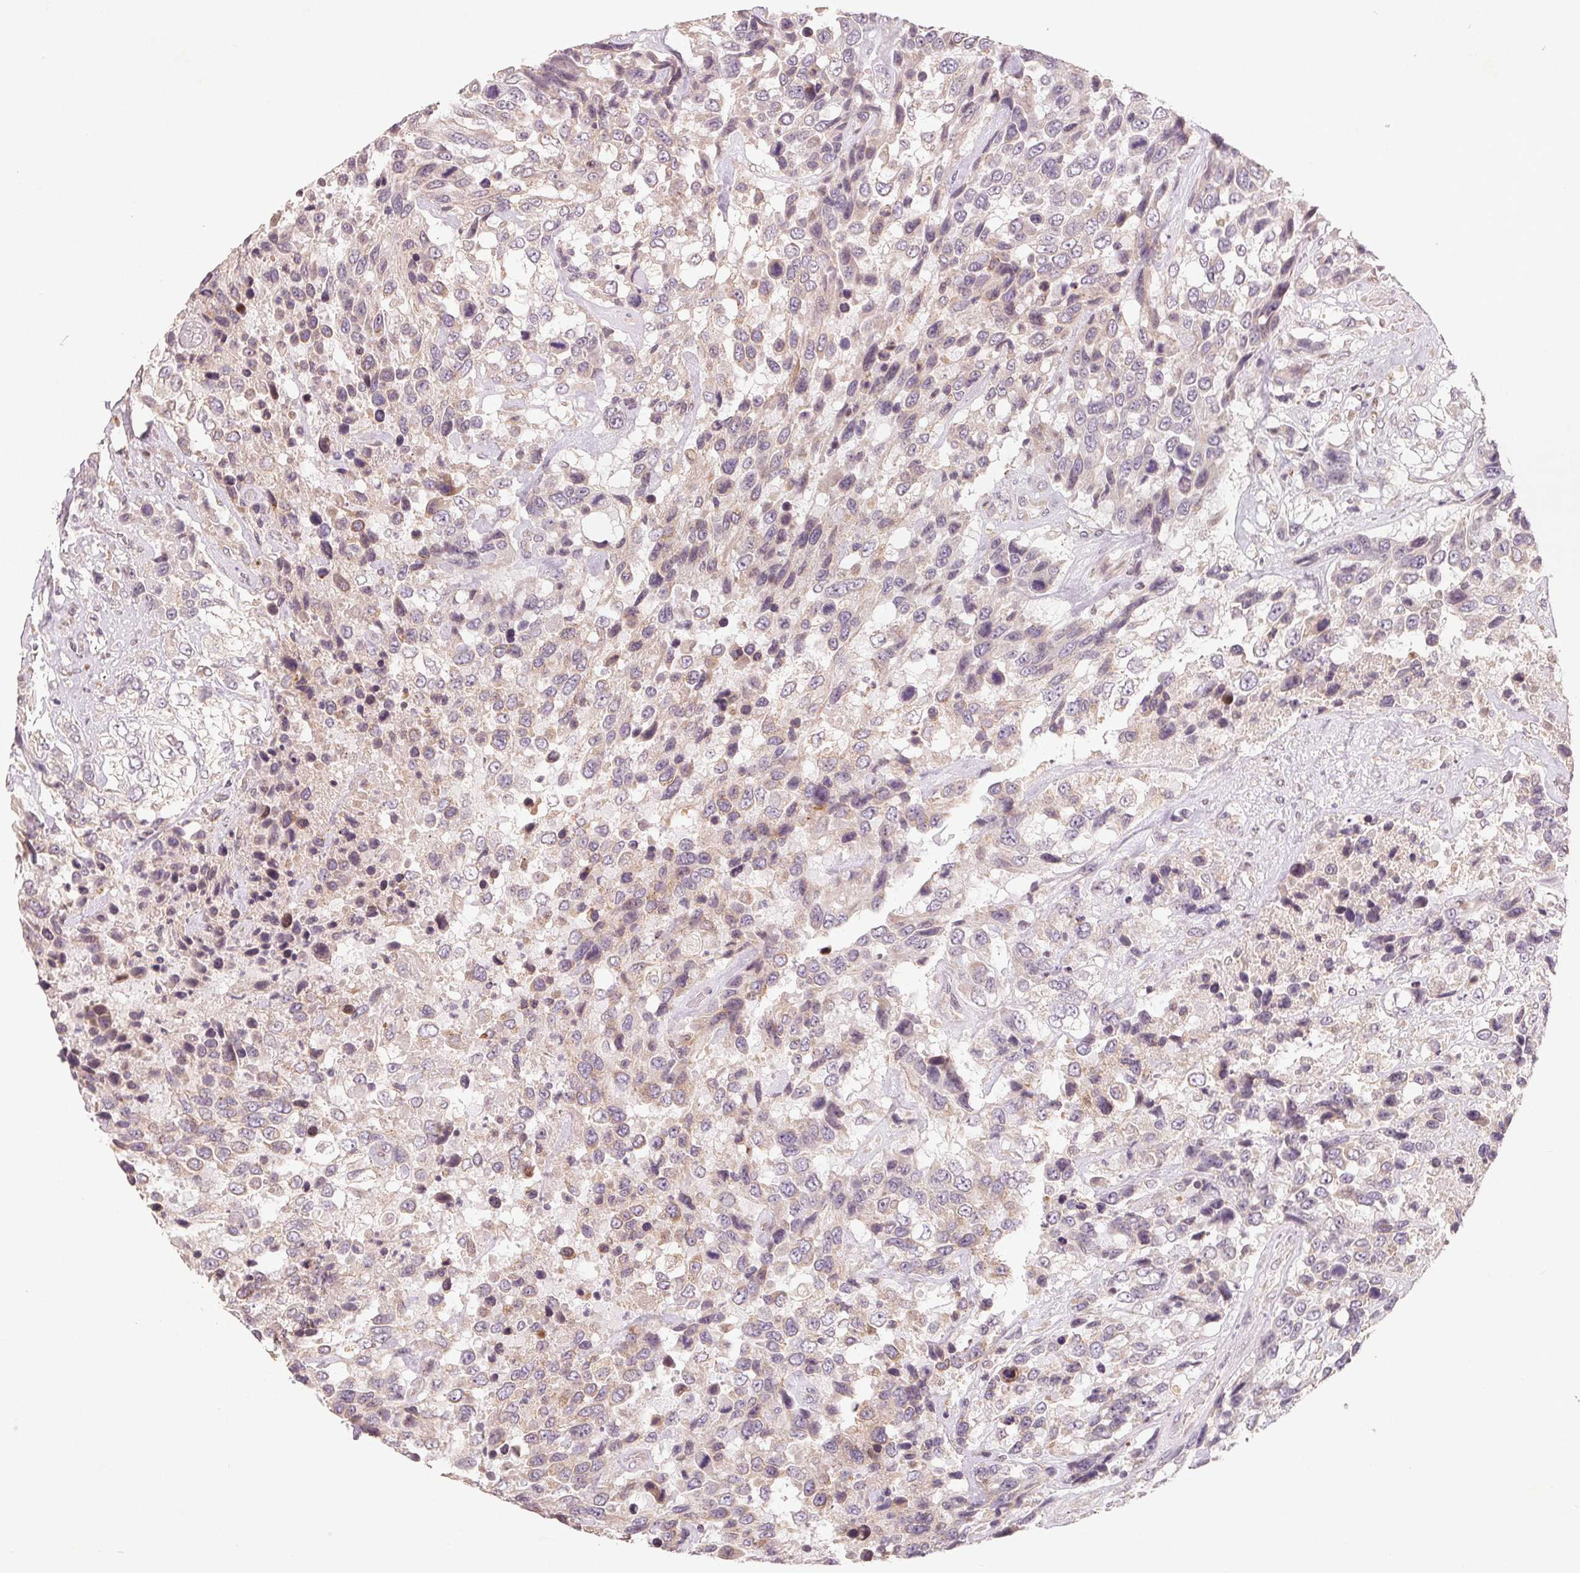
{"staining": {"intensity": "negative", "quantity": "none", "location": "none"}, "tissue": "urothelial cancer", "cell_type": "Tumor cells", "image_type": "cancer", "snomed": [{"axis": "morphology", "description": "Urothelial carcinoma, High grade"}, {"axis": "topography", "description": "Urinary bladder"}], "caption": "This is a micrograph of IHC staining of urothelial carcinoma (high-grade), which shows no positivity in tumor cells. (Immunohistochemistry (ihc), brightfield microscopy, high magnification).", "gene": "TMSB15B", "patient": {"sex": "female", "age": 70}}